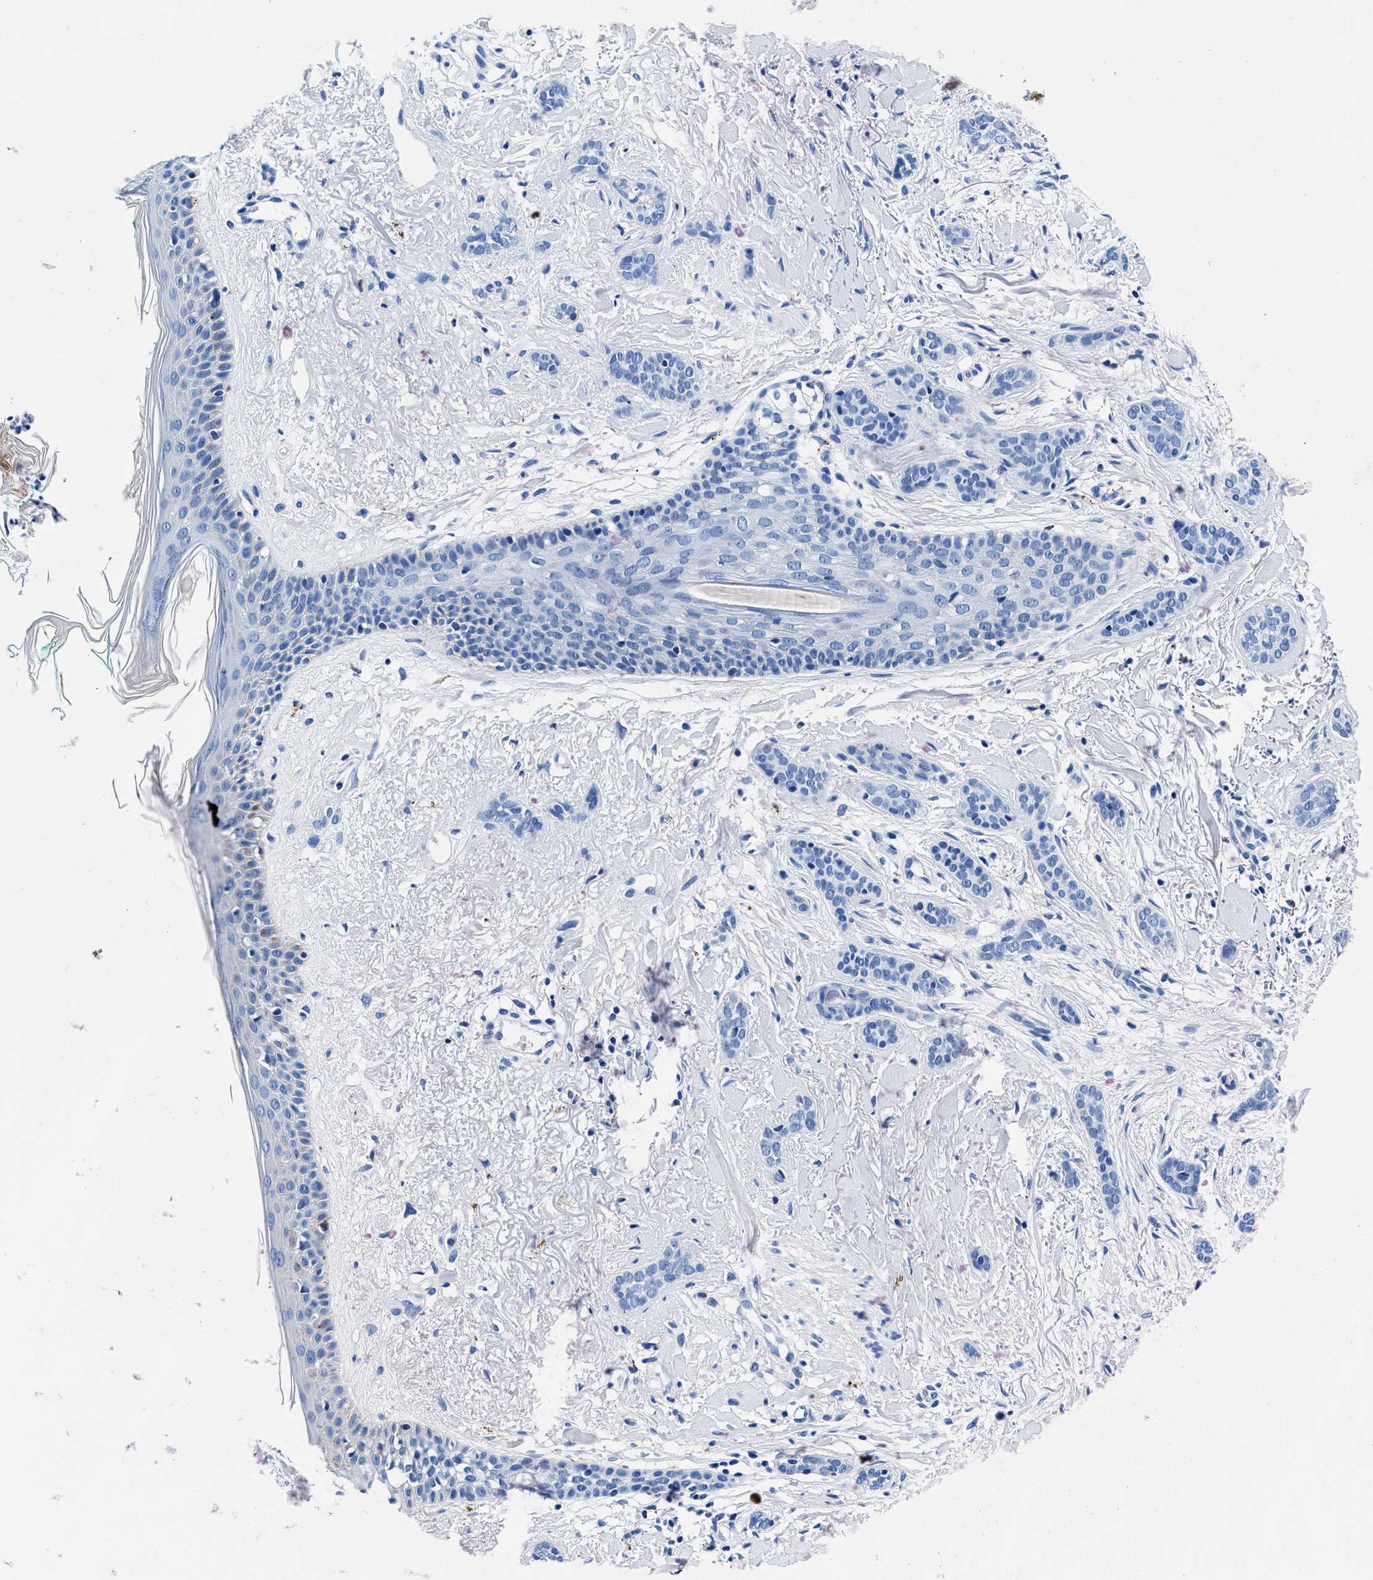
{"staining": {"intensity": "negative", "quantity": "none", "location": "none"}, "tissue": "skin cancer", "cell_type": "Tumor cells", "image_type": "cancer", "snomed": [{"axis": "morphology", "description": "Basal cell carcinoma"}, {"axis": "morphology", "description": "Adnexal tumor, benign"}, {"axis": "topography", "description": "Skin"}], "caption": "Immunohistochemistry (IHC) micrograph of skin cancer stained for a protein (brown), which shows no positivity in tumor cells.", "gene": "OR14K1", "patient": {"sex": "female", "age": 42}}